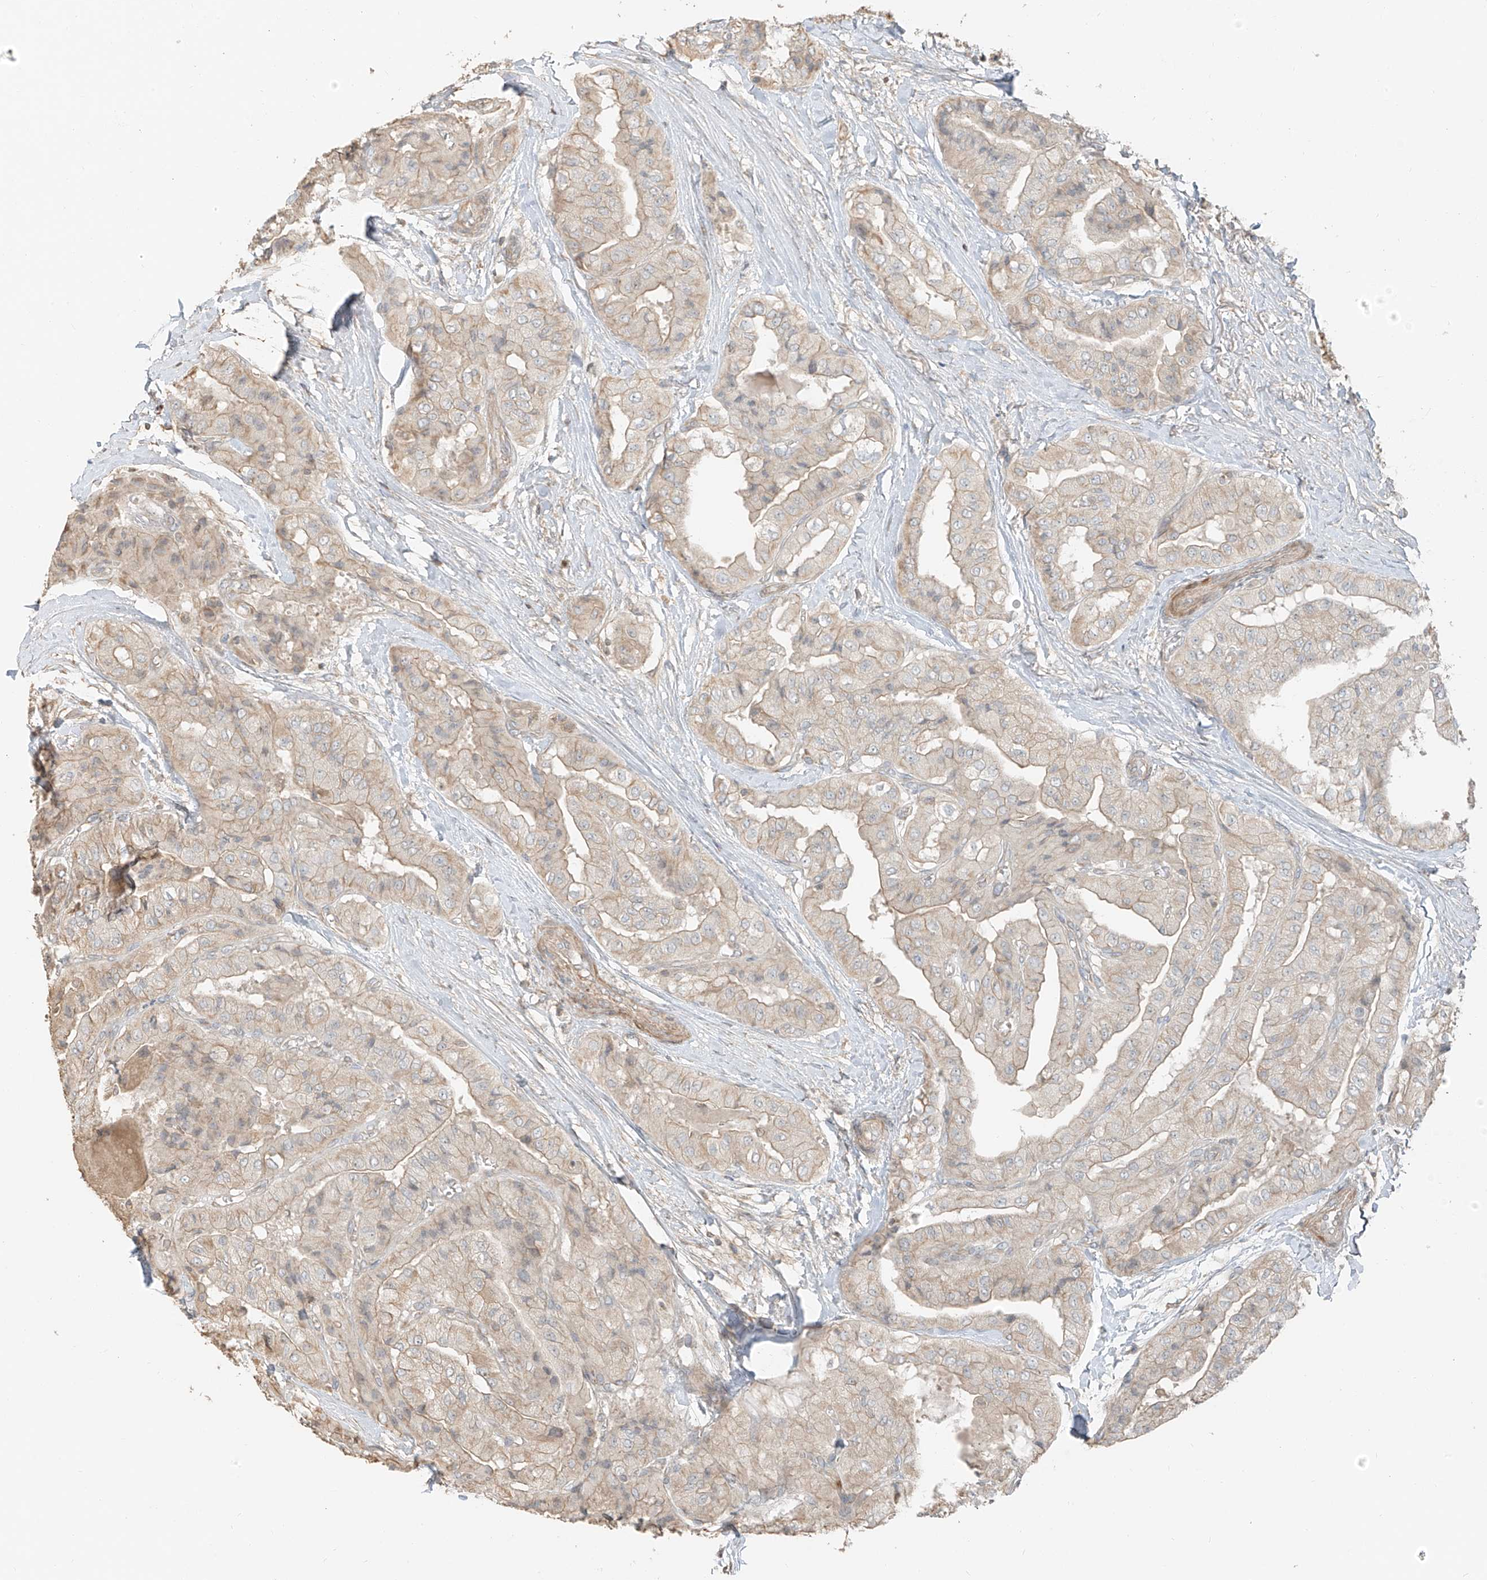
{"staining": {"intensity": "weak", "quantity": ">75%", "location": "cytoplasmic/membranous"}, "tissue": "thyroid cancer", "cell_type": "Tumor cells", "image_type": "cancer", "snomed": [{"axis": "morphology", "description": "Papillary adenocarcinoma, NOS"}, {"axis": "topography", "description": "Thyroid gland"}], "caption": "IHC histopathology image of neoplastic tissue: thyroid cancer stained using immunohistochemistry reveals low levels of weak protein expression localized specifically in the cytoplasmic/membranous of tumor cells, appearing as a cytoplasmic/membranous brown color.", "gene": "ANKZF1", "patient": {"sex": "female", "age": 59}}